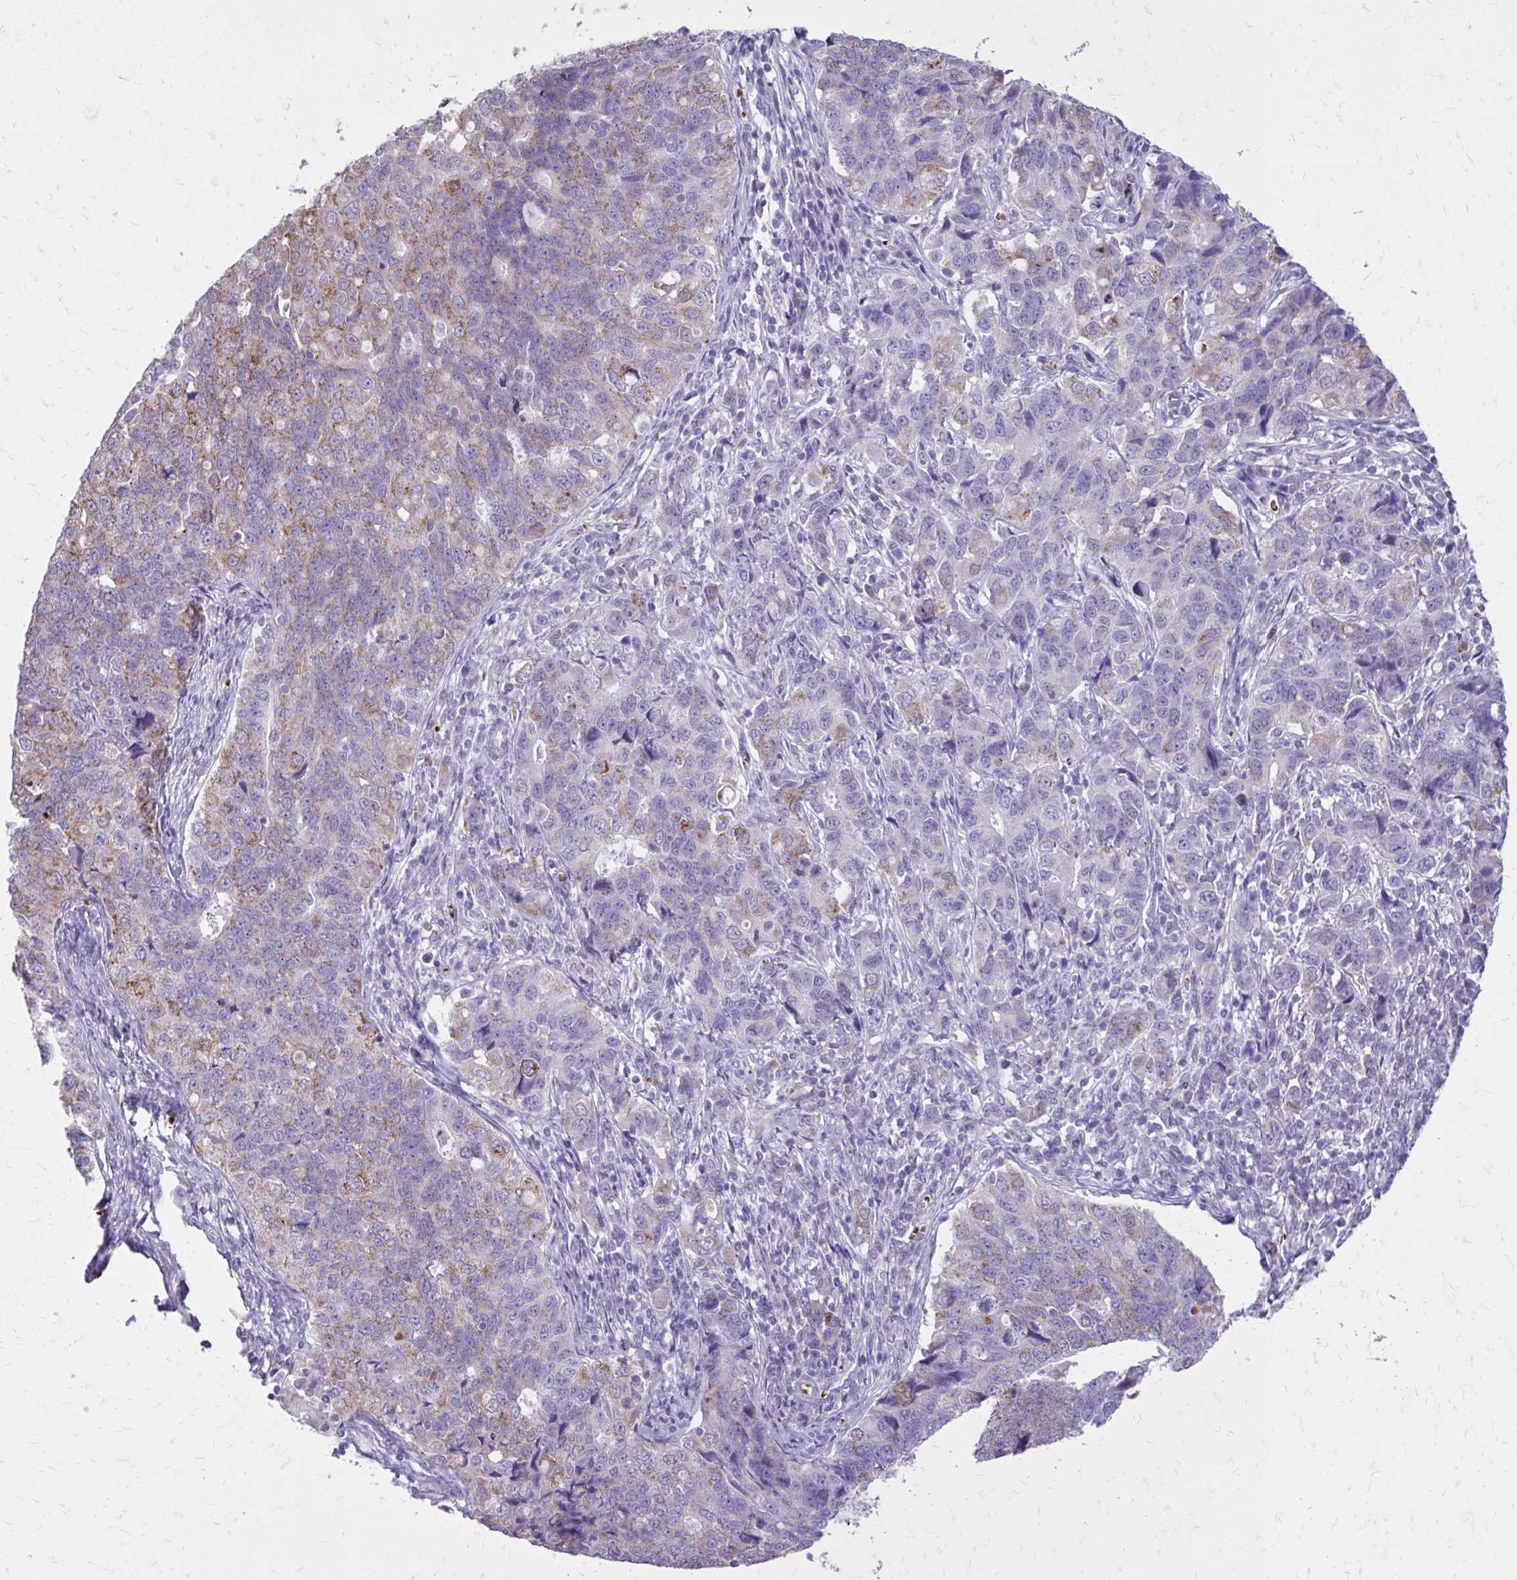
{"staining": {"intensity": "weak", "quantity": "25%-75%", "location": "cytoplasmic/membranous"}, "tissue": "endometrial cancer", "cell_type": "Tumor cells", "image_type": "cancer", "snomed": [{"axis": "morphology", "description": "Adenocarcinoma, NOS"}, {"axis": "topography", "description": "Endometrium"}], "caption": "The immunohistochemical stain shows weak cytoplasmic/membranous positivity in tumor cells of endometrial cancer tissue. The staining was performed using DAB to visualize the protein expression in brown, while the nuclei were stained in blue with hematoxylin (Magnification: 20x).", "gene": "CAT", "patient": {"sex": "female", "age": 43}}